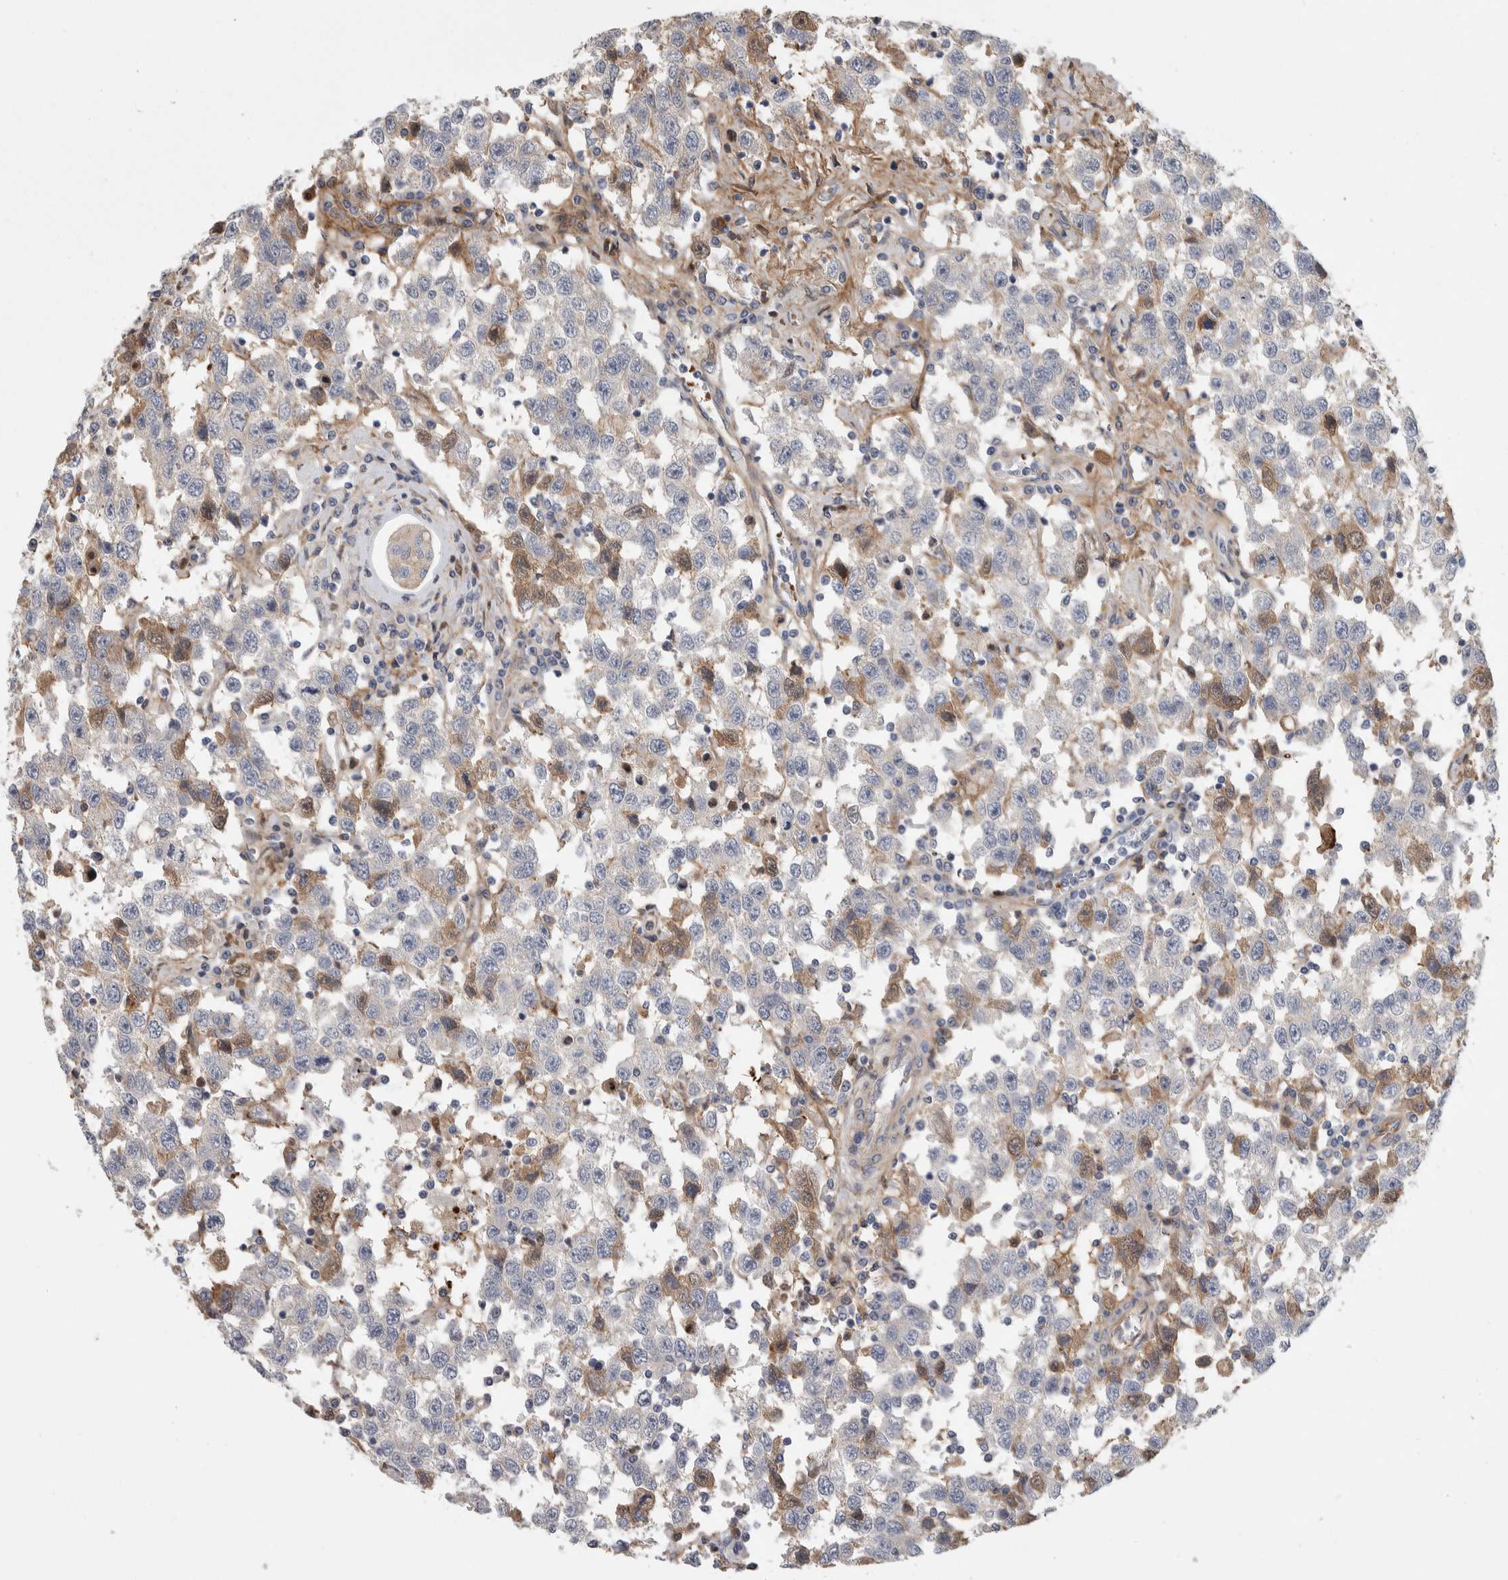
{"staining": {"intensity": "moderate", "quantity": "<25%", "location": "cytoplasmic/membranous"}, "tissue": "testis cancer", "cell_type": "Tumor cells", "image_type": "cancer", "snomed": [{"axis": "morphology", "description": "Seminoma, NOS"}, {"axis": "topography", "description": "Testis"}], "caption": "Immunohistochemical staining of testis seminoma demonstrates low levels of moderate cytoplasmic/membranous protein positivity in about <25% of tumor cells. (IHC, brightfield microscopy, high magnification).", "gene": "PSMG3", "patient": {"sex": "male", "age": 41}}